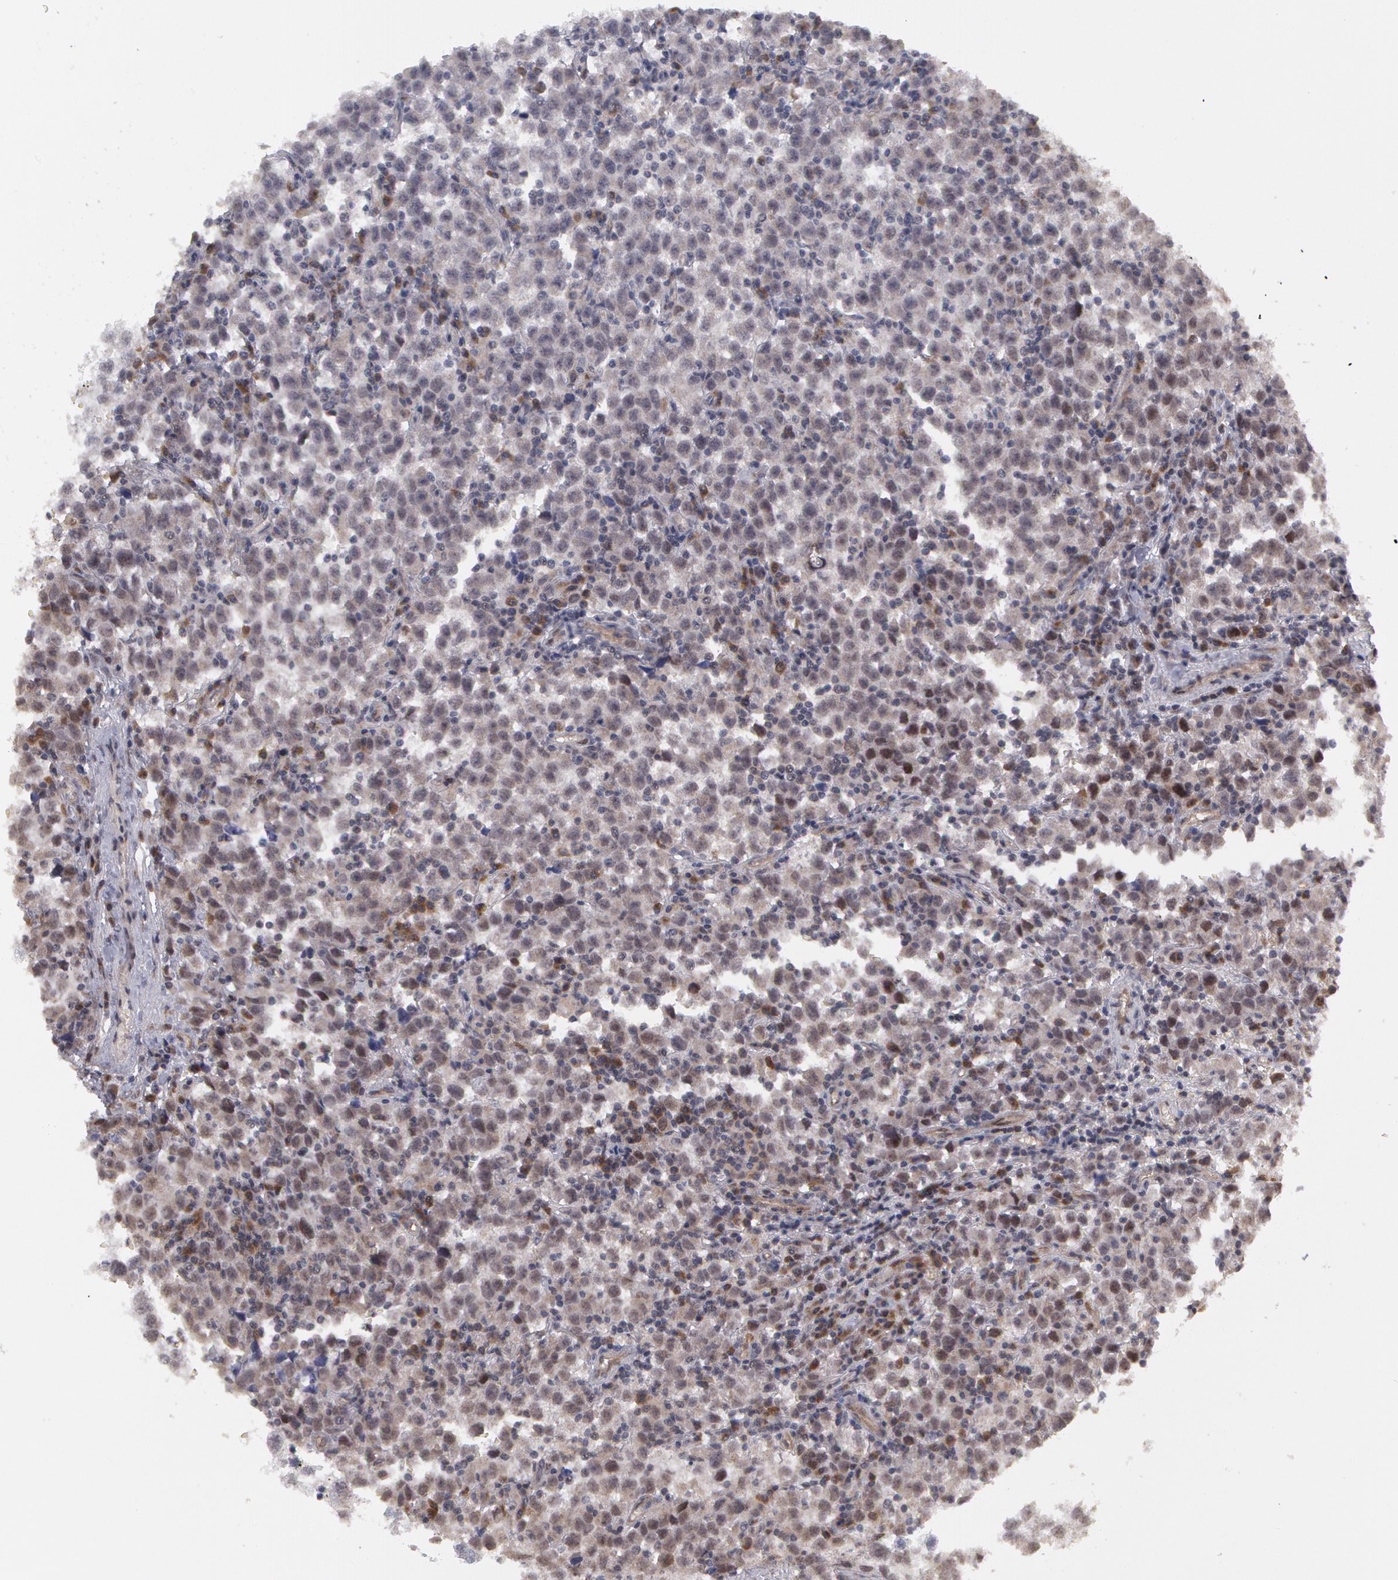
{"staining": {"intensity": "negative", "quantity": "none", "location": "none"}, "tissue": "testis cancer", "cell_type": "Tumor cells", "image_type": "cancer", "snomed": [{"axis": "morphology", "description": "Seminoma, NOS"}, {"axis": "topography", "description": "Testis"}], "caption": "Immunohistochemistry histopathology image of human testis seminoma stained for a protein (brown), which exhibits no expression in tumor cells.", "gene": "STX5", "patient": {"sex": "male", "age": 35}}